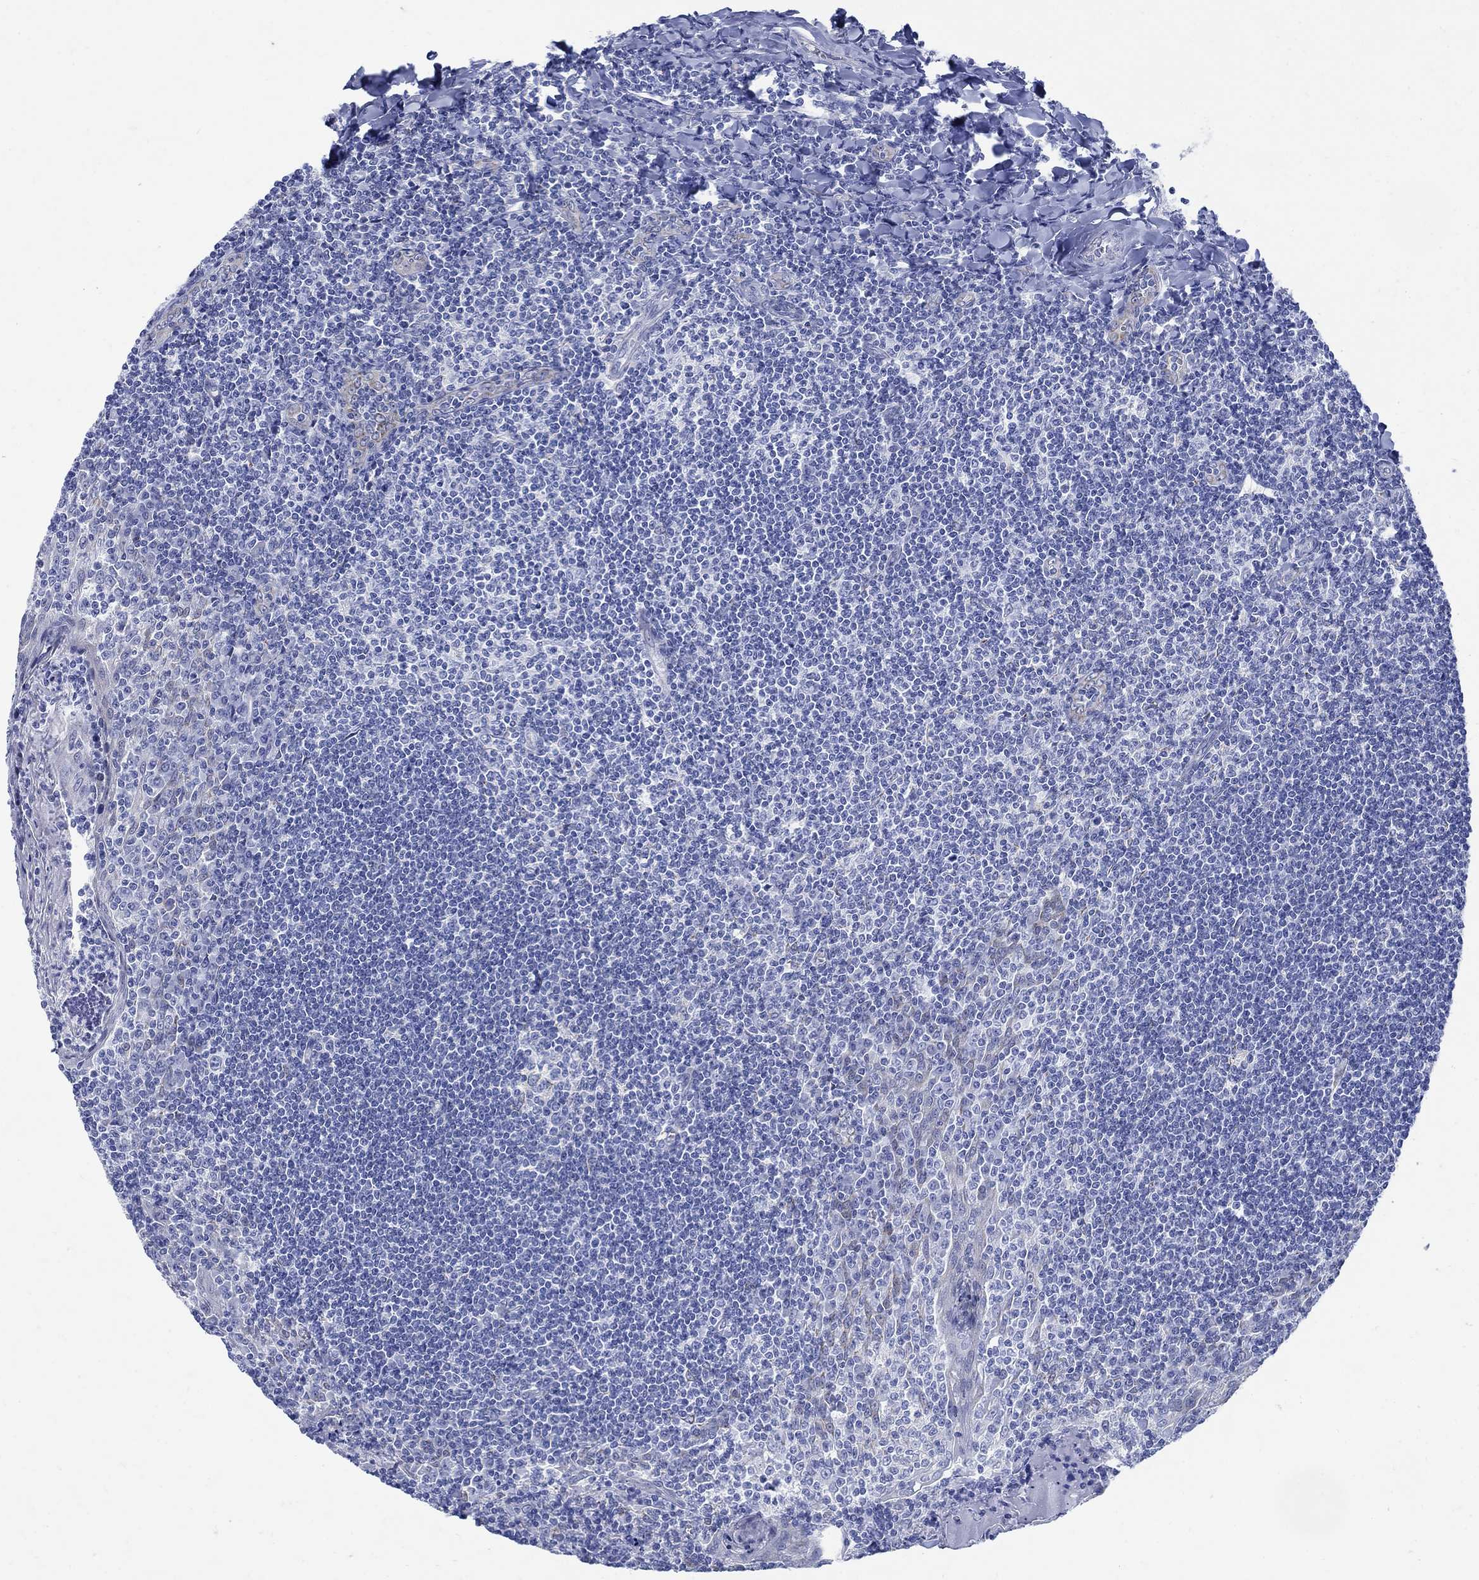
{"staining": {"intensity": "negative", "quantity": "none", "location": "none"}, "tissue": "tonsil", "cell_type": "Germinal center cells", "image_type": "normal", "snomed": [{"axis": "morphology", "description": "Normal tissue, NOS"}, {"axis": "topography", "description": "Tonsil"}], "caption": "This is a micrograph of immunohistochemistry staining of normal tonsil, which shows no expression in germinal center cells.", "gene": "ZDHHC14", "patient": {"sex": "female", "age": 12}}